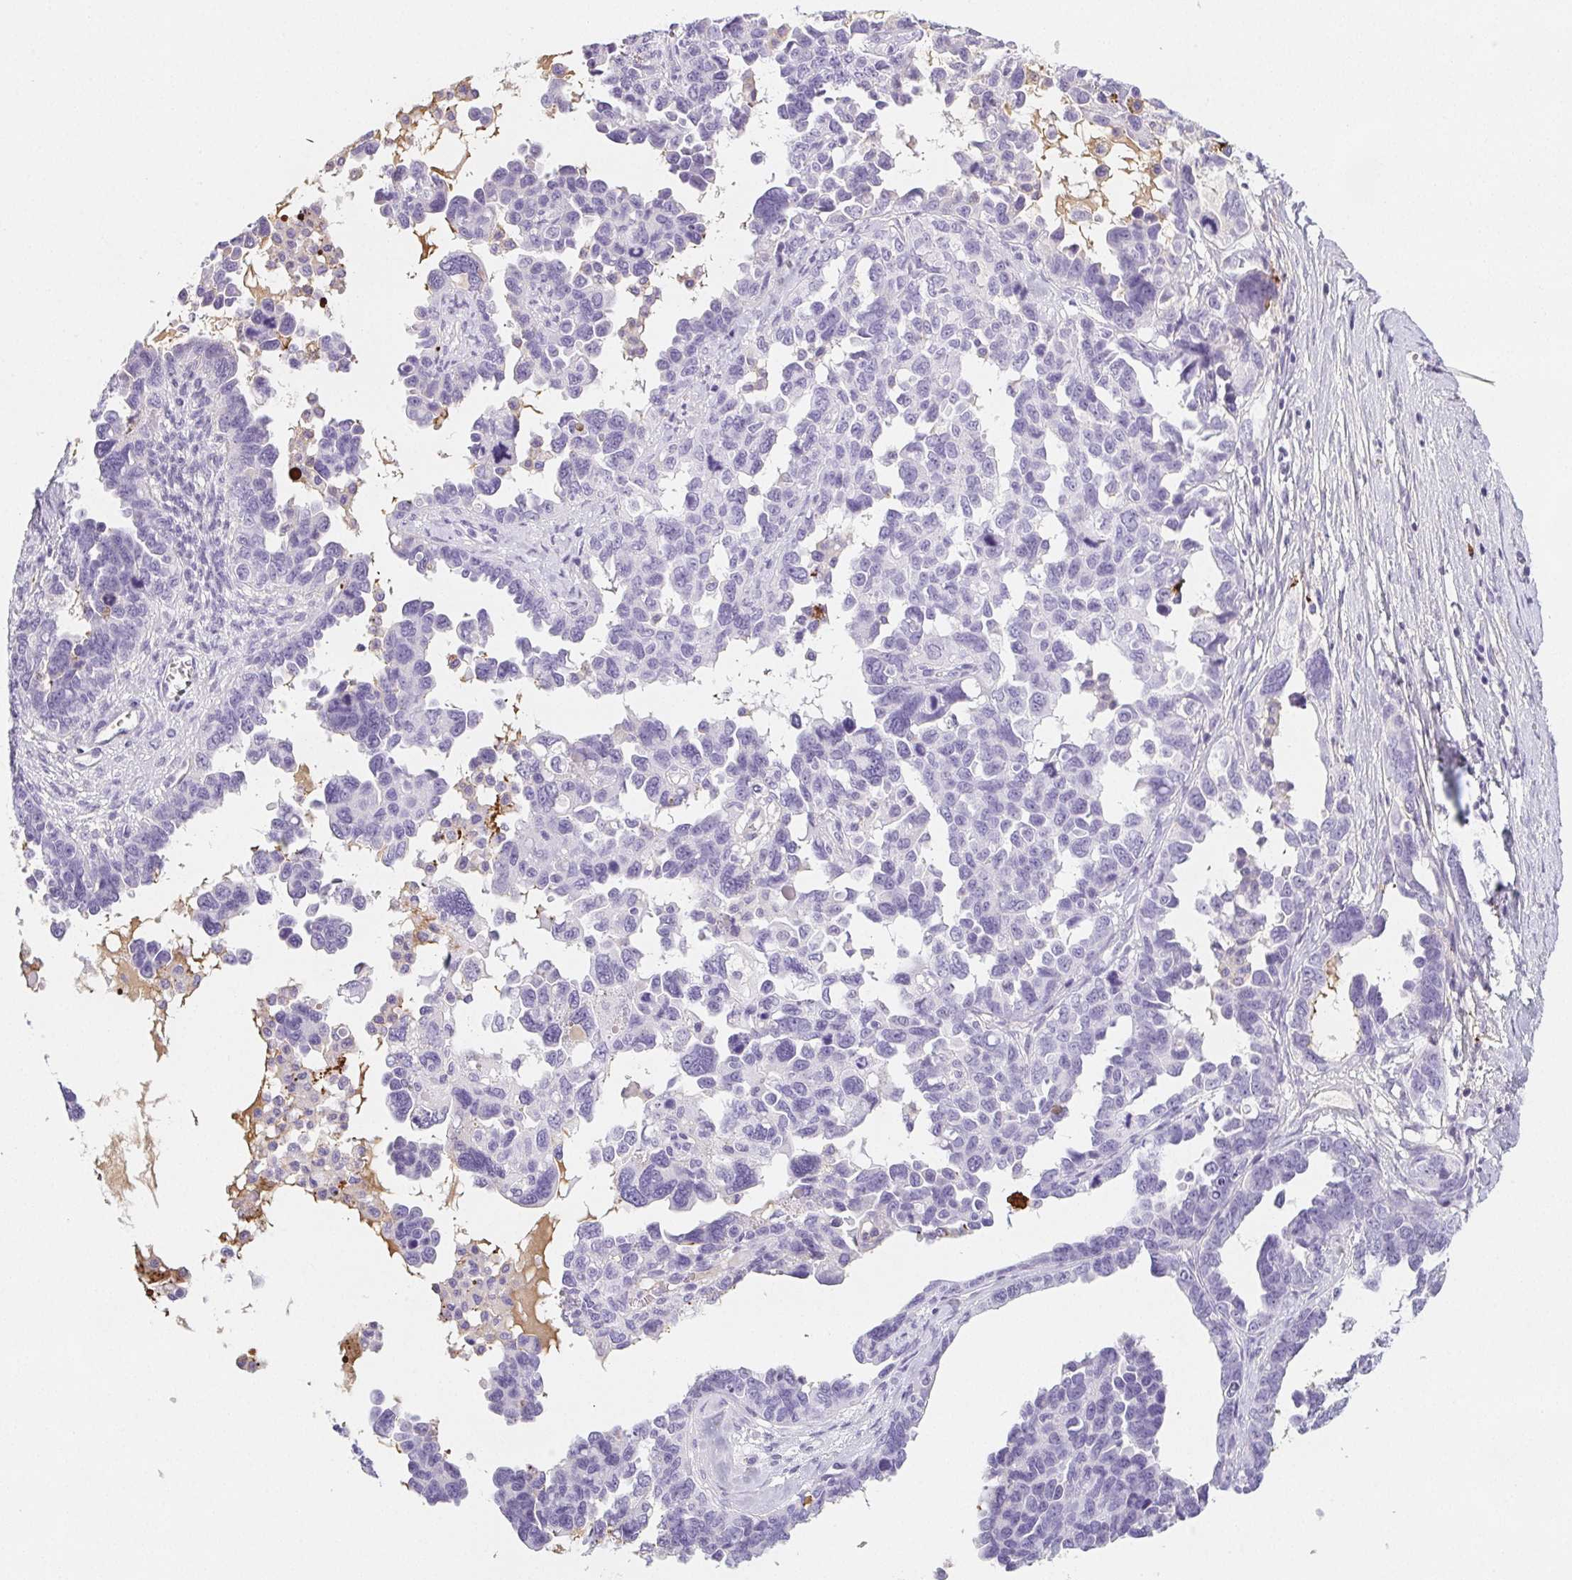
{"staining": {"intensity": "negative", "quantity": "none", "location": "none"}, "tissue": "ovarian cancer", "cell_type": "Tumor cells", "image_type": "cancer", "snomed": [{"axis": "morphology", "description": "Cystadenocarcinoma, serous, NOS"}, {"axis": "topography", "description": "Ovary"}], "caption": "Histopathology image shows no significant protein expression in tumor cells of ovarian cancer. (DAB (3,3'-diaminobenzidine) immunohistochemistry with hematoxylin counter stain).", "gene": "VTN", "patient": {"sex": "female", "age": 69}}